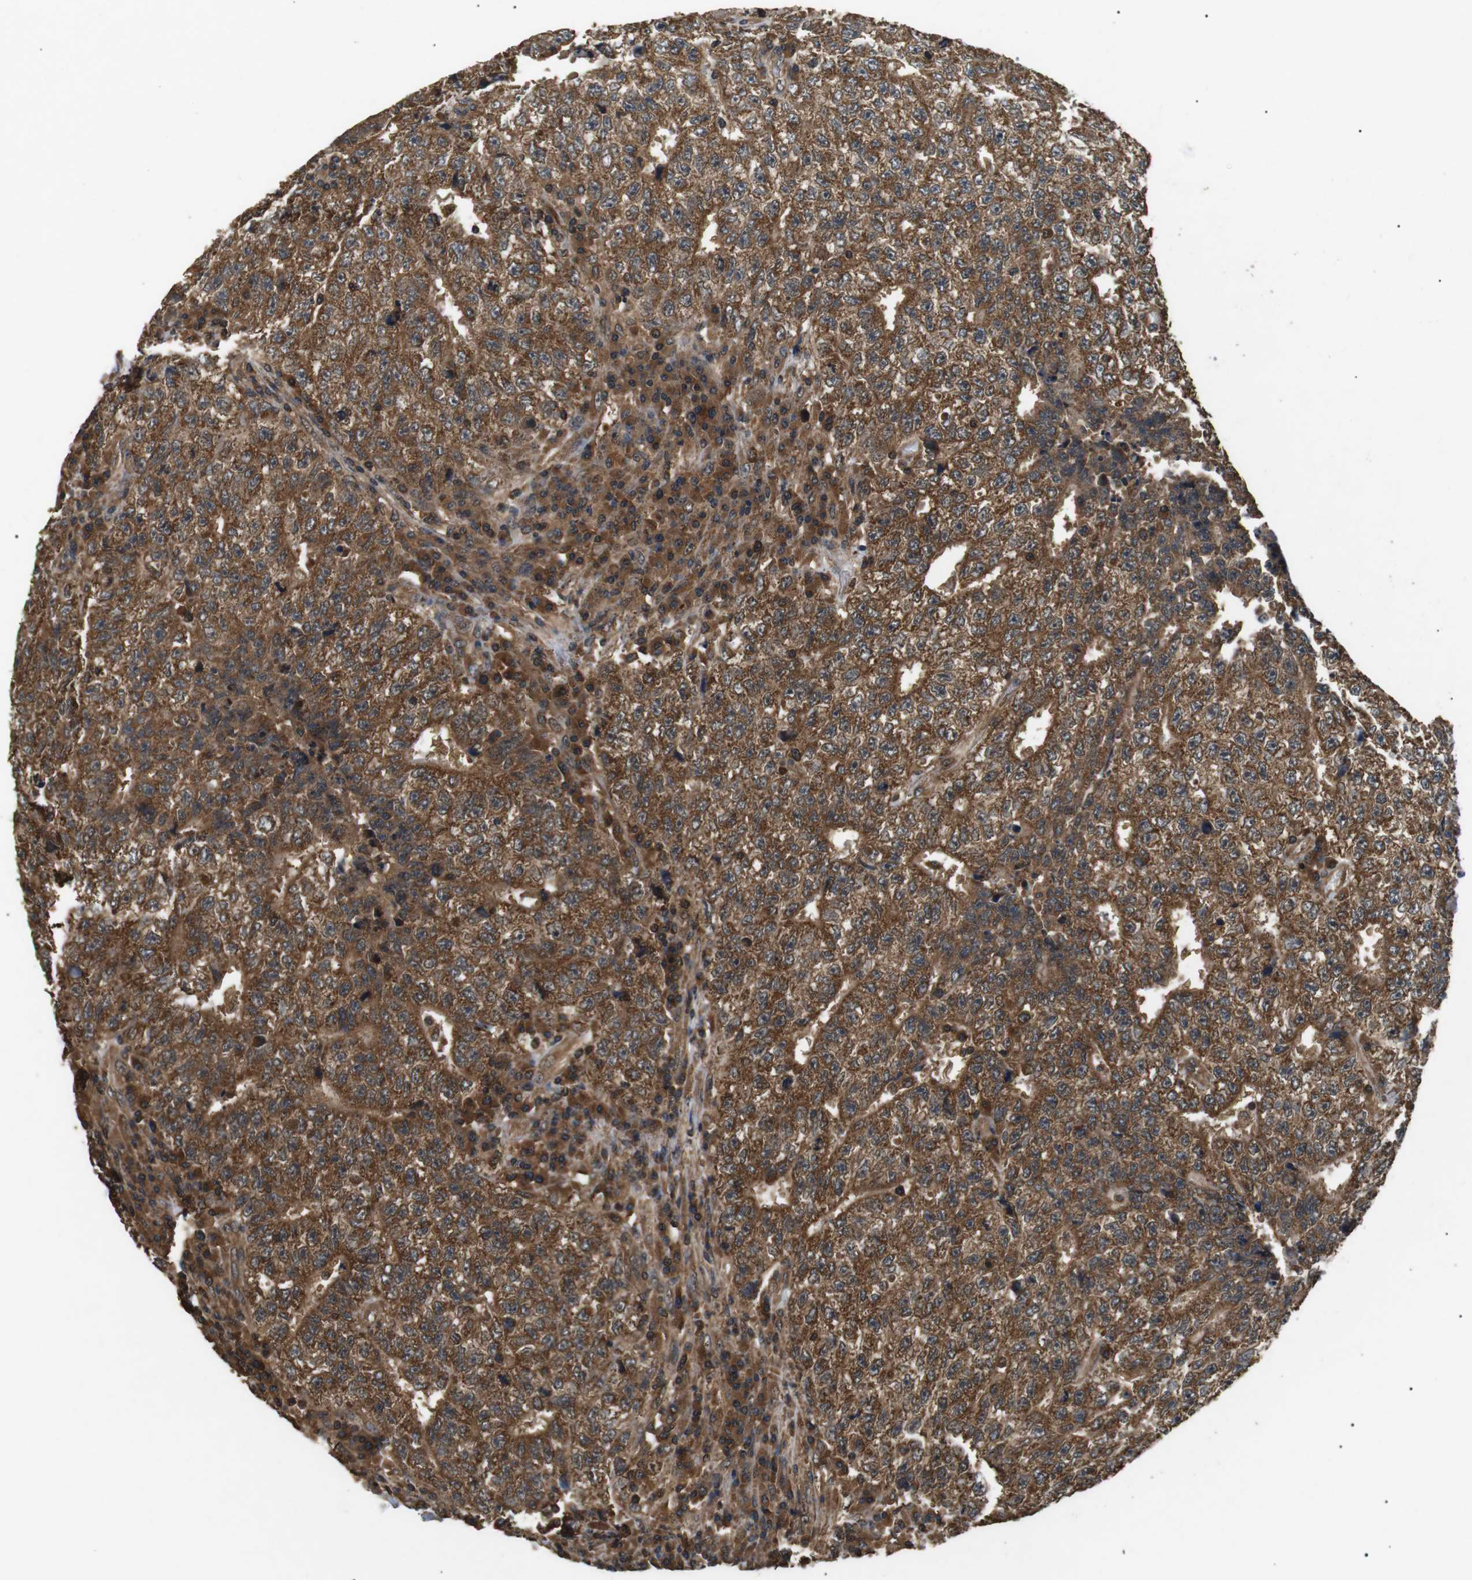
{"staining": {"intensity": "strong", "quantity": ">75%", "location": "cytoplasmic/membranous"}, "tissue": "testis cancer", "cell_type": "Tumor cells", "image_type": "cancer", "snomed": [{"axis": "morphology", "description": "Necrosis, NOS"}, {"axis": "morphology", "description": "Carcinoma, Embryonal, NOS"}, {"axis": "topography", "description": "Testis"}], "caption": "IHC of testis cancer exhibits high levels of strong cytoplasmic/membranous positivity in about >75% of tumor cells.", "gene": "TBC1D15", "patient": {"sex": "male", "age": 19}}